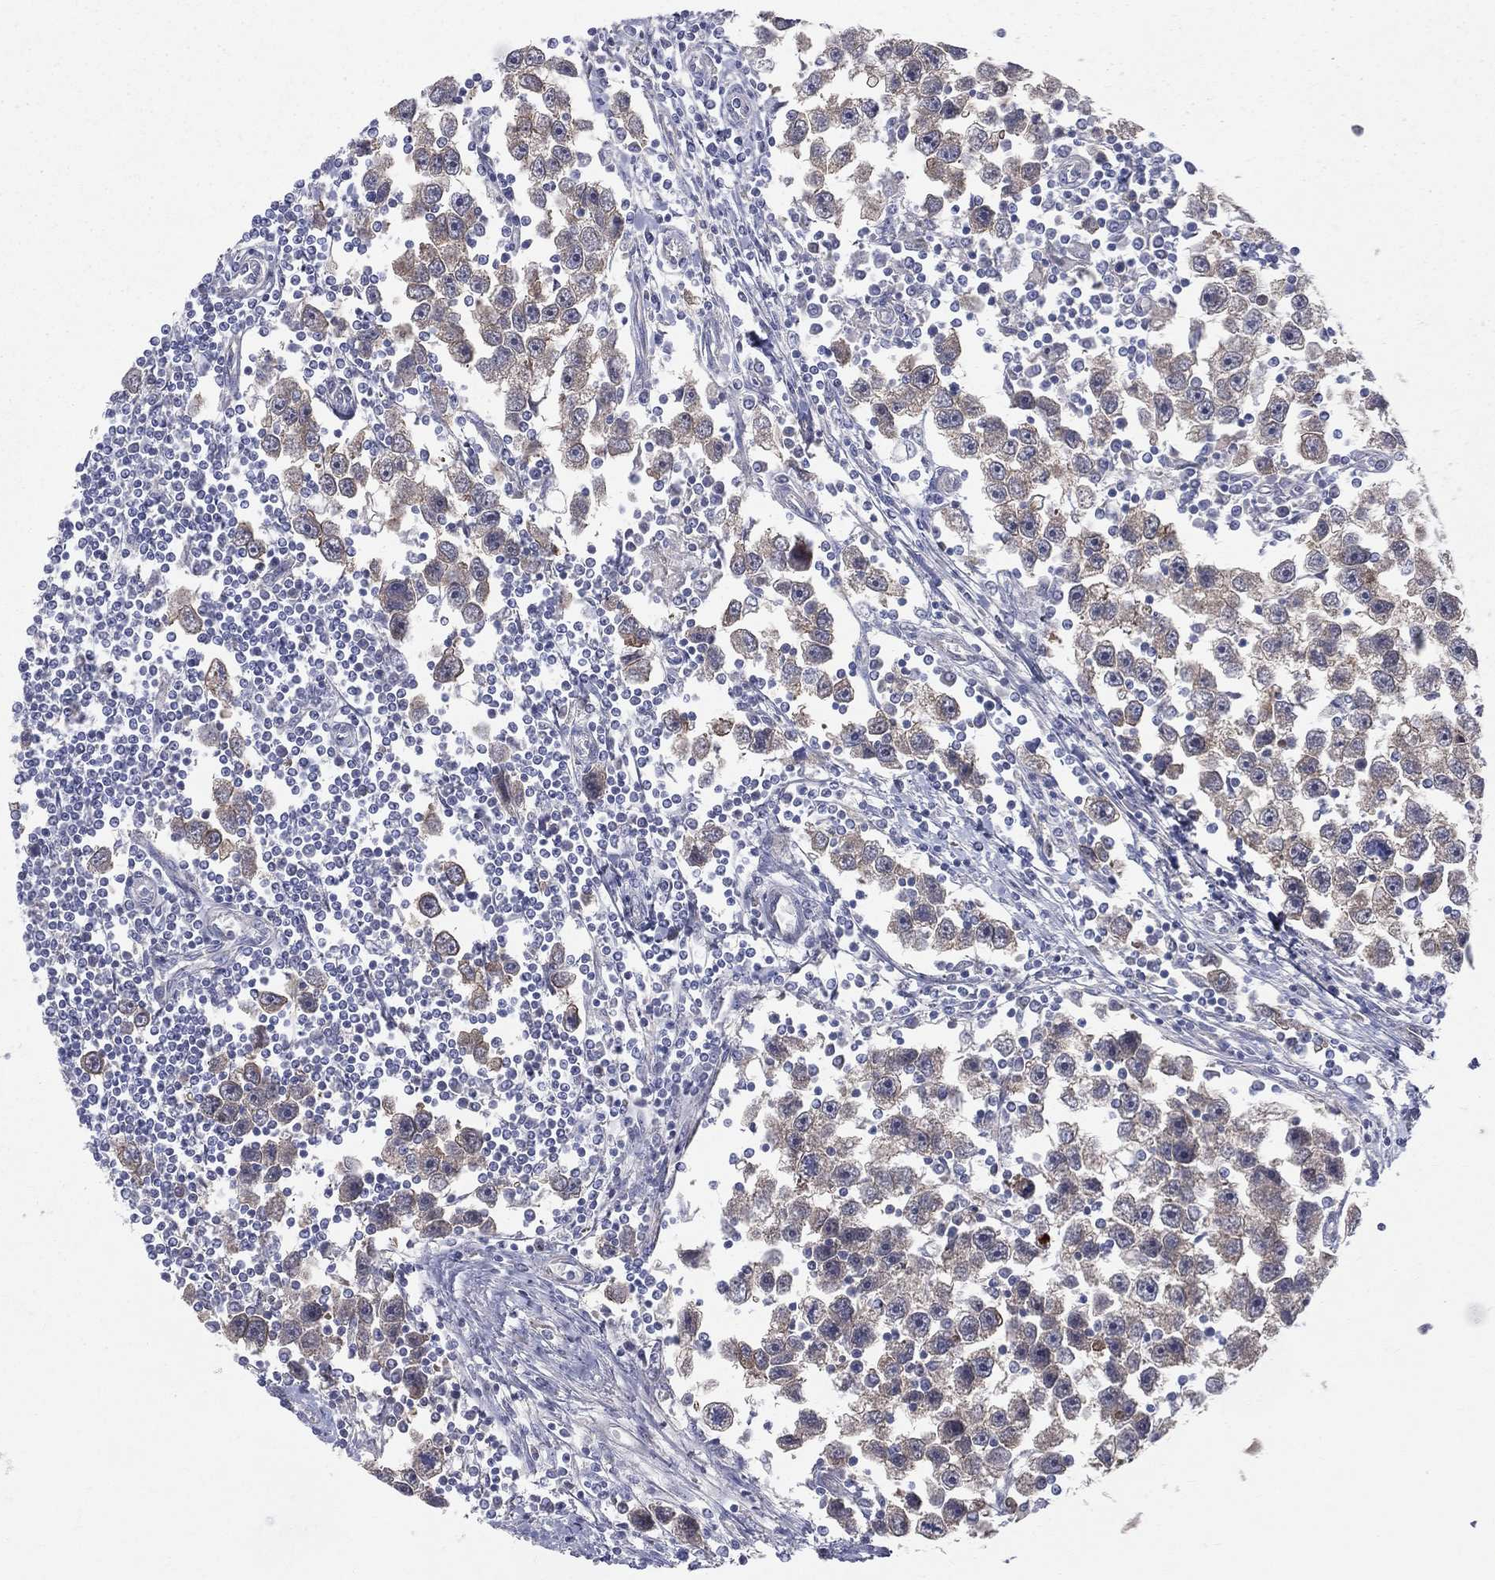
{"staining": {"intensity": "weak", "quantity": "25%-75%", "location": "cytoplasmic/membranous"}, "tissue": "testis cancer", "cell_type": "Tumor cells", "image_type": "cancer", "snomed": [{"axis": "morphology", "description": "Seminoma, NOS"}, {"axis": "topography", "description": "Testis"}], "caption": "Brown immunohistochemical staining in human testis cancer shows weak cytoplasmic/membranous staining in approximately 25%-75% of tumor cells.", "gene": "POMZP3", "patient": {"sex": "male", "age": 30}}